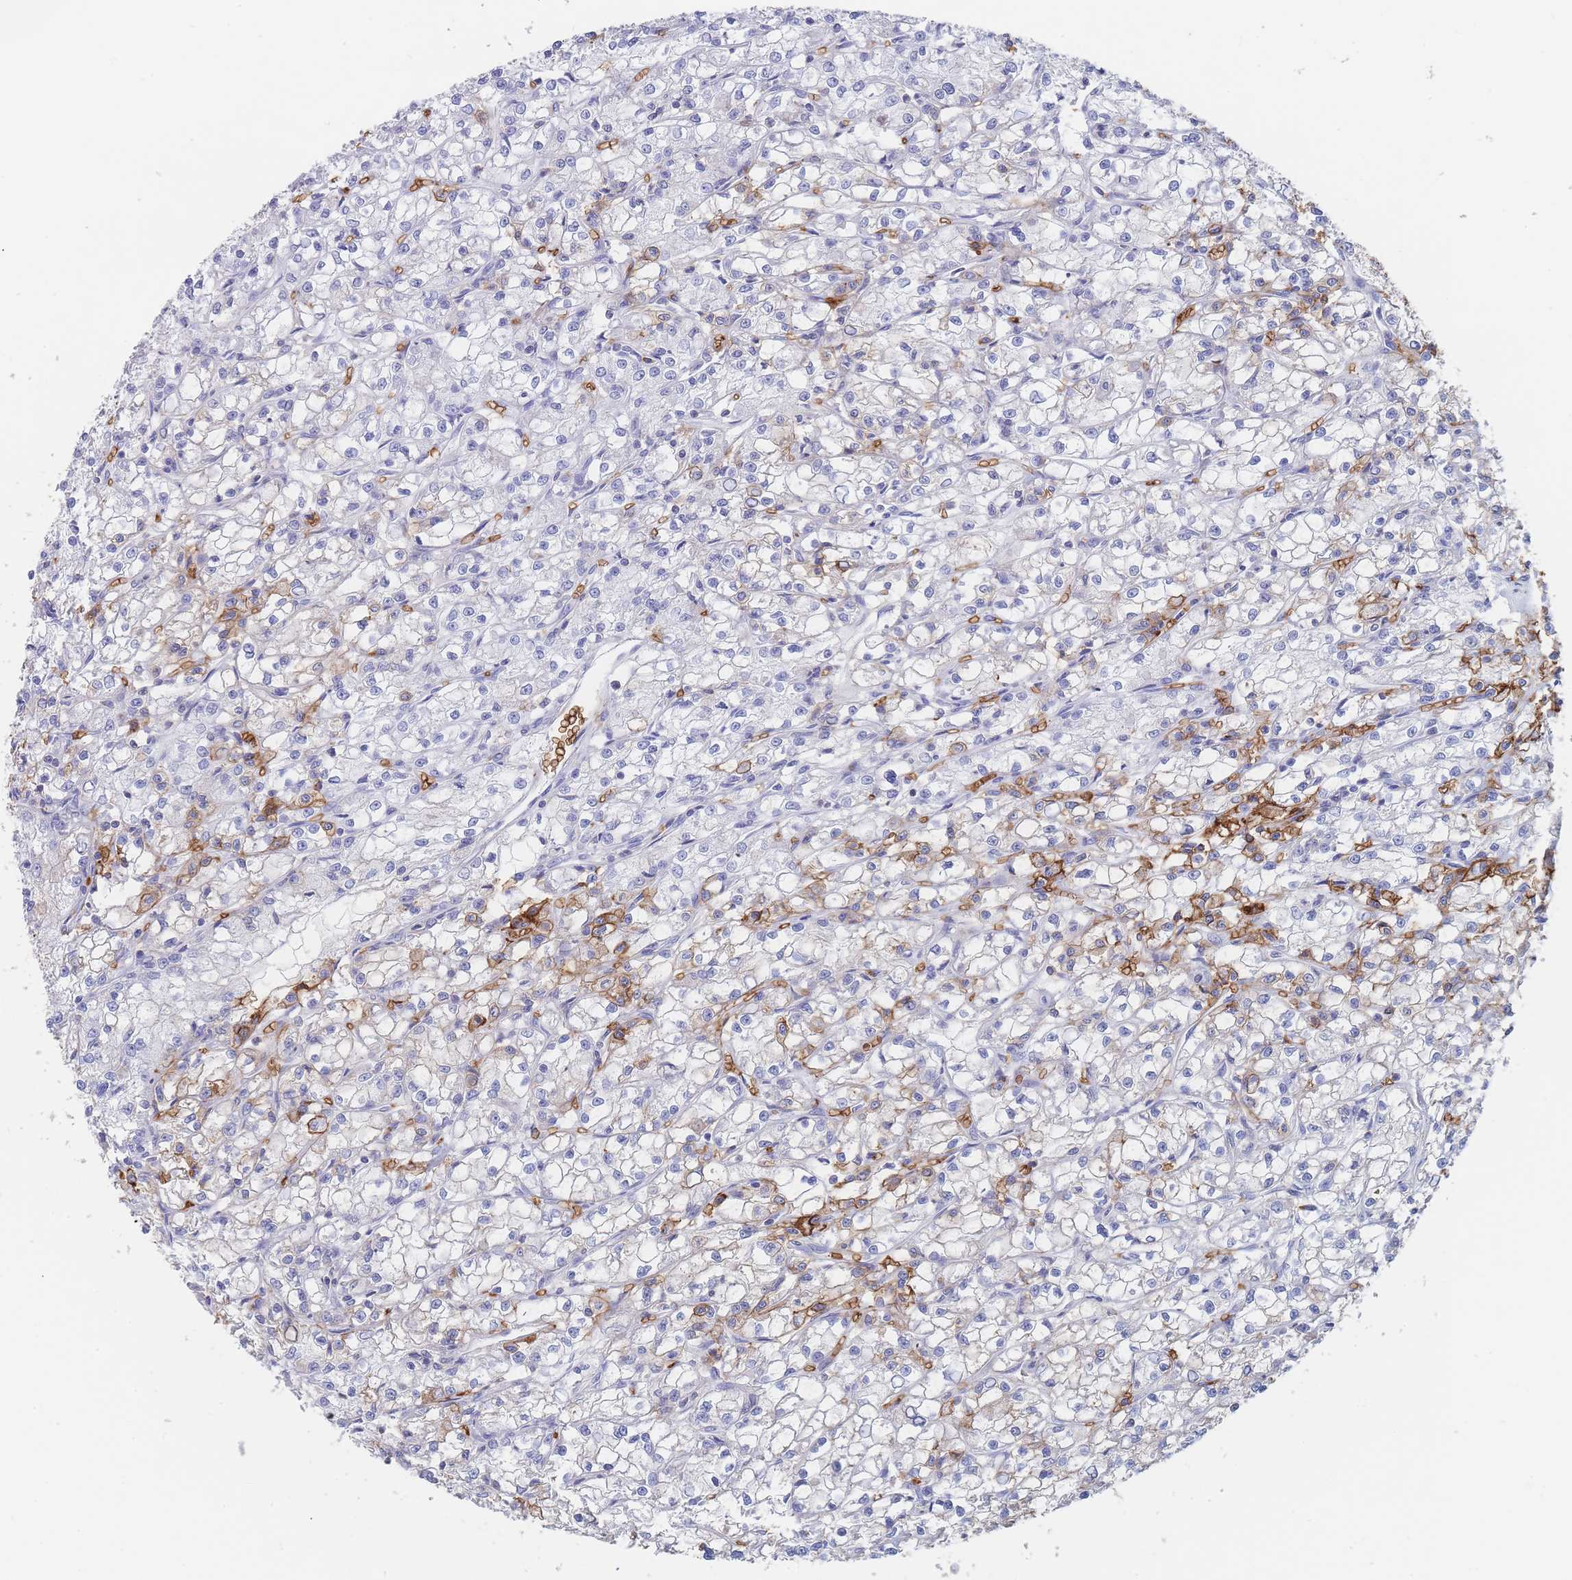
{"staining": {"intensity": "negative", "quantity": "none", "location": "none"}, "tissue": "renal cancer", "cell_type": "Tumor cells", "image_type": "cancer", "snomed": [{"axis": "morphology", "description": "Adenocarcinoma, NOS"}, {"axis": "topography", "description": "Kidney"}], "caption": "DAB (3,3'-diaminobenzidine) immunohistochemical staining of human adenocarcinoma (renal) displays no significant staining in tumor cells.", "gene": "SLC2A1", "patient": {"sex": "female", "age": 59}}